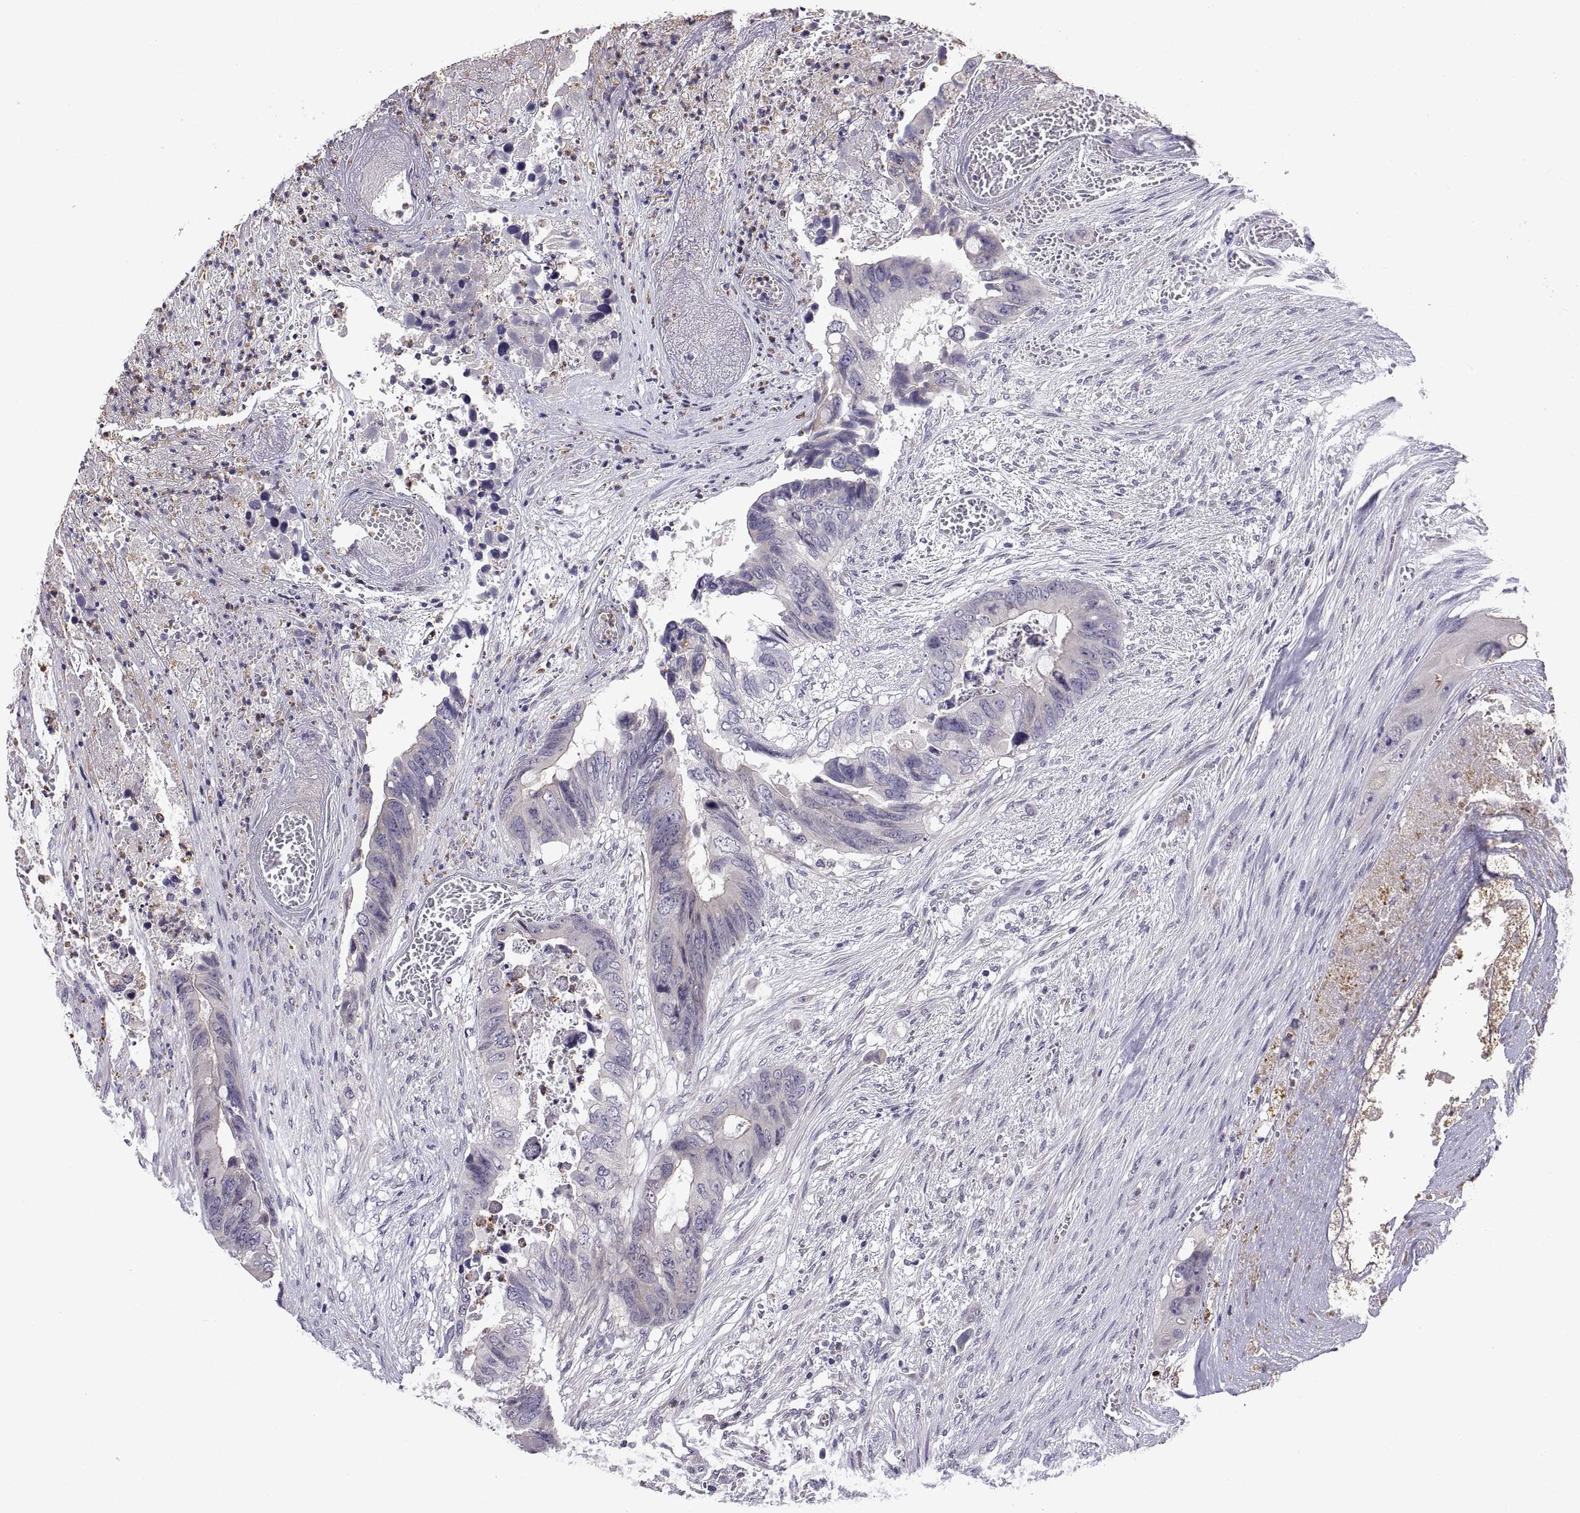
{"staining": {"intensity": "negative", "quantity": "none", "location": "none"}, "tissue": "colorectal cancer", "cell_type": "Tumor cells", "image_type": "cancer", "snomed": [{"axis": "morphology", "description": "Adenocarcinoma, NOS"}, {"axis": "topography", "description": "Rectum"}], "caption": "High power microscopy image of an immunohistochemistry (IHC) photomicrograph of colorectal cancer, revealing no significant expression in tumor cells.", "gene": "PKP1", "patient": {"sex": "male", "age": 63}}